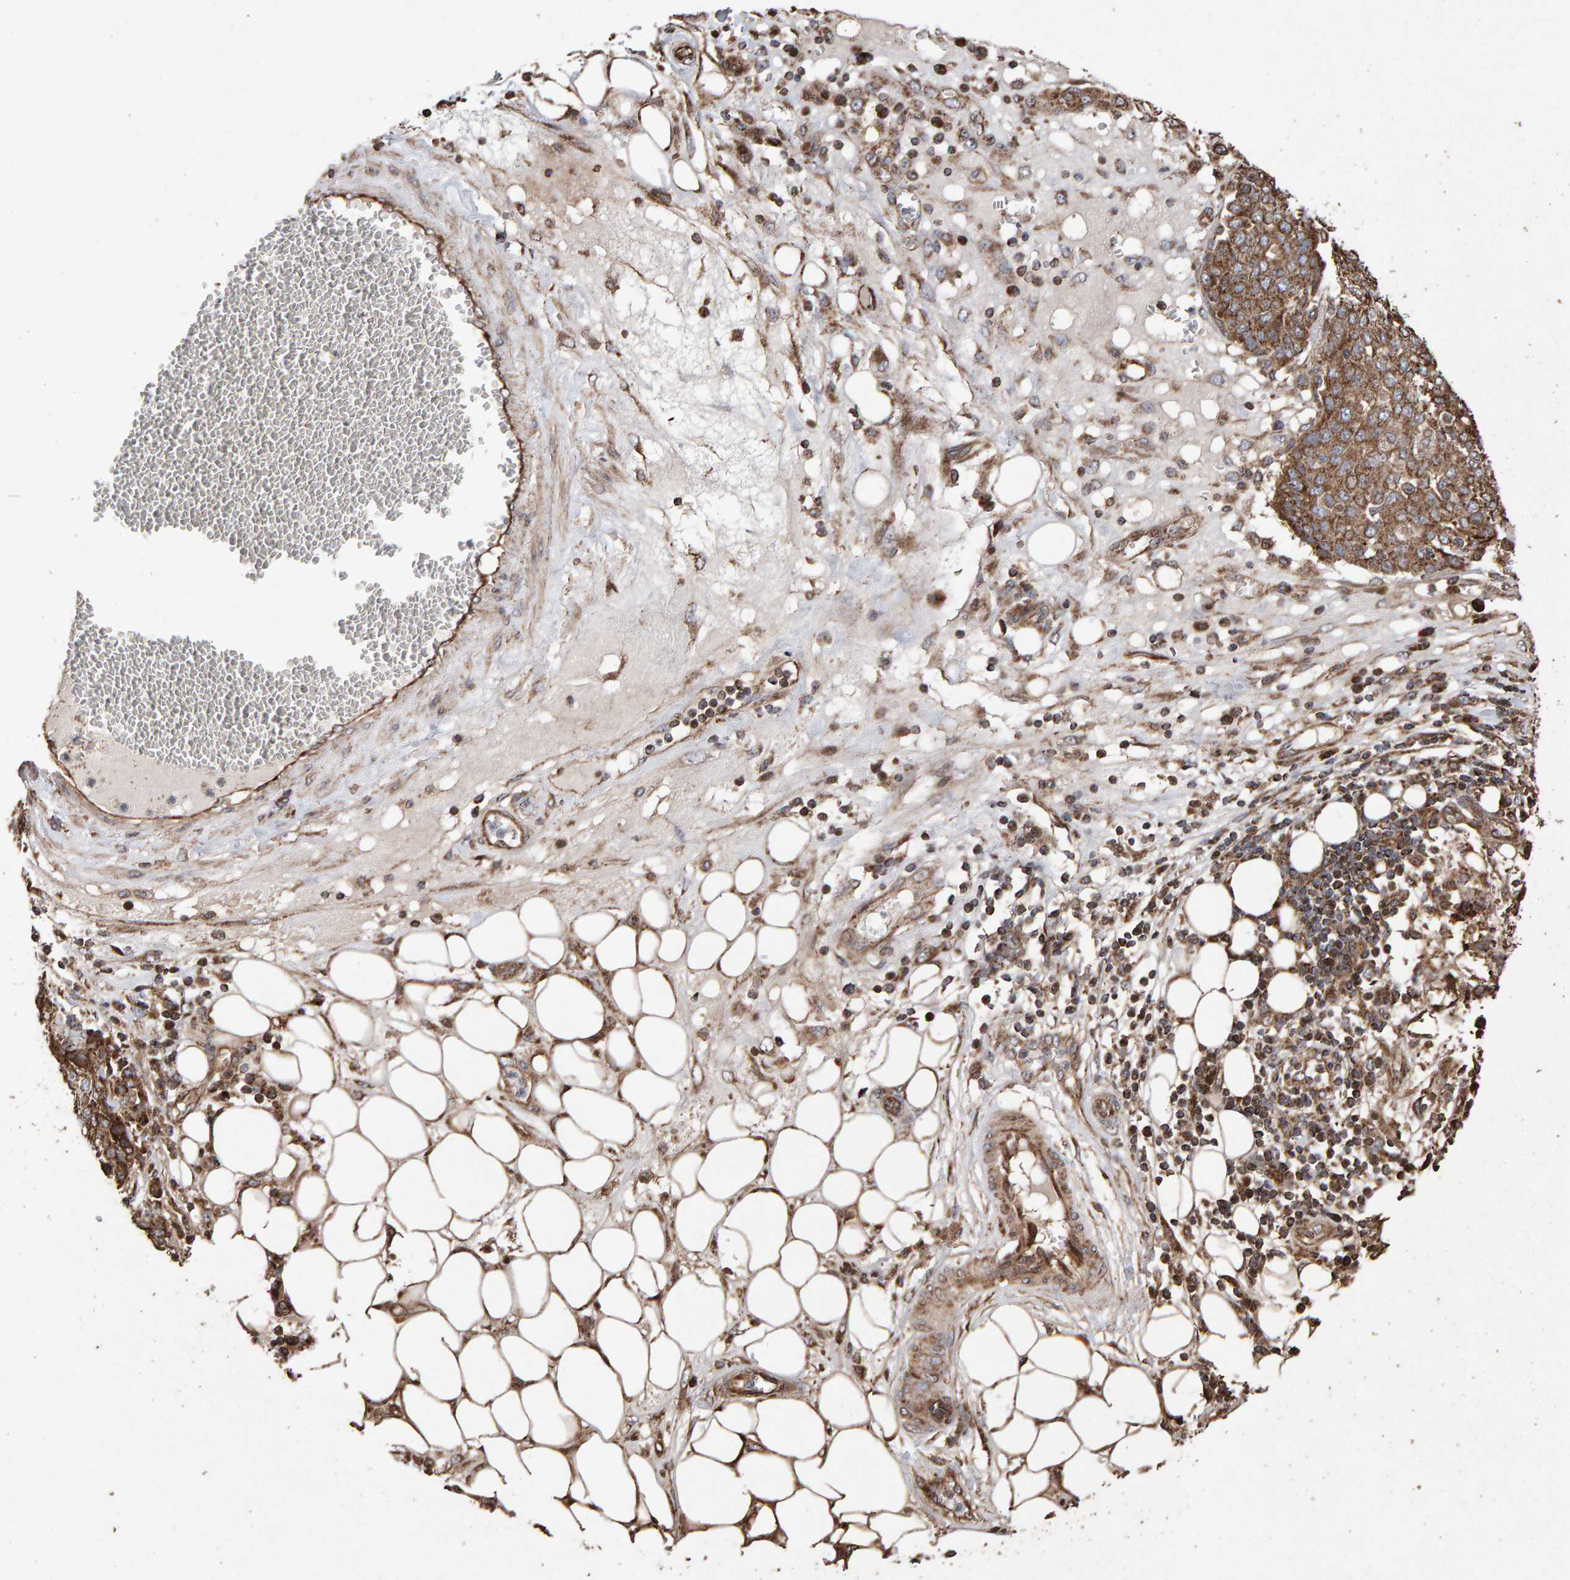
{"staining": {"intensity": "strong", "quantity": ">75%", "location": "cytoplasmic/membranous"}, "tissue": "ovarian cancer", "cell_type": "Tumor cells", "image_type": "cancer", "snomed": [{"axis": "morphology", "description": "Cystadenocarcinoma, serous, NOS"}, {"axis": "topography", "description": "Soft tissue"}, {"axis": "topography", "description": "Ovary"}], "caption": "A brown stain highlights strong cytoplasmic/membranous staining of a protein in human ovarian cancer tumor cells.", "gene": "OSBP2", "patient": {"sex": "female", "age": 57}}